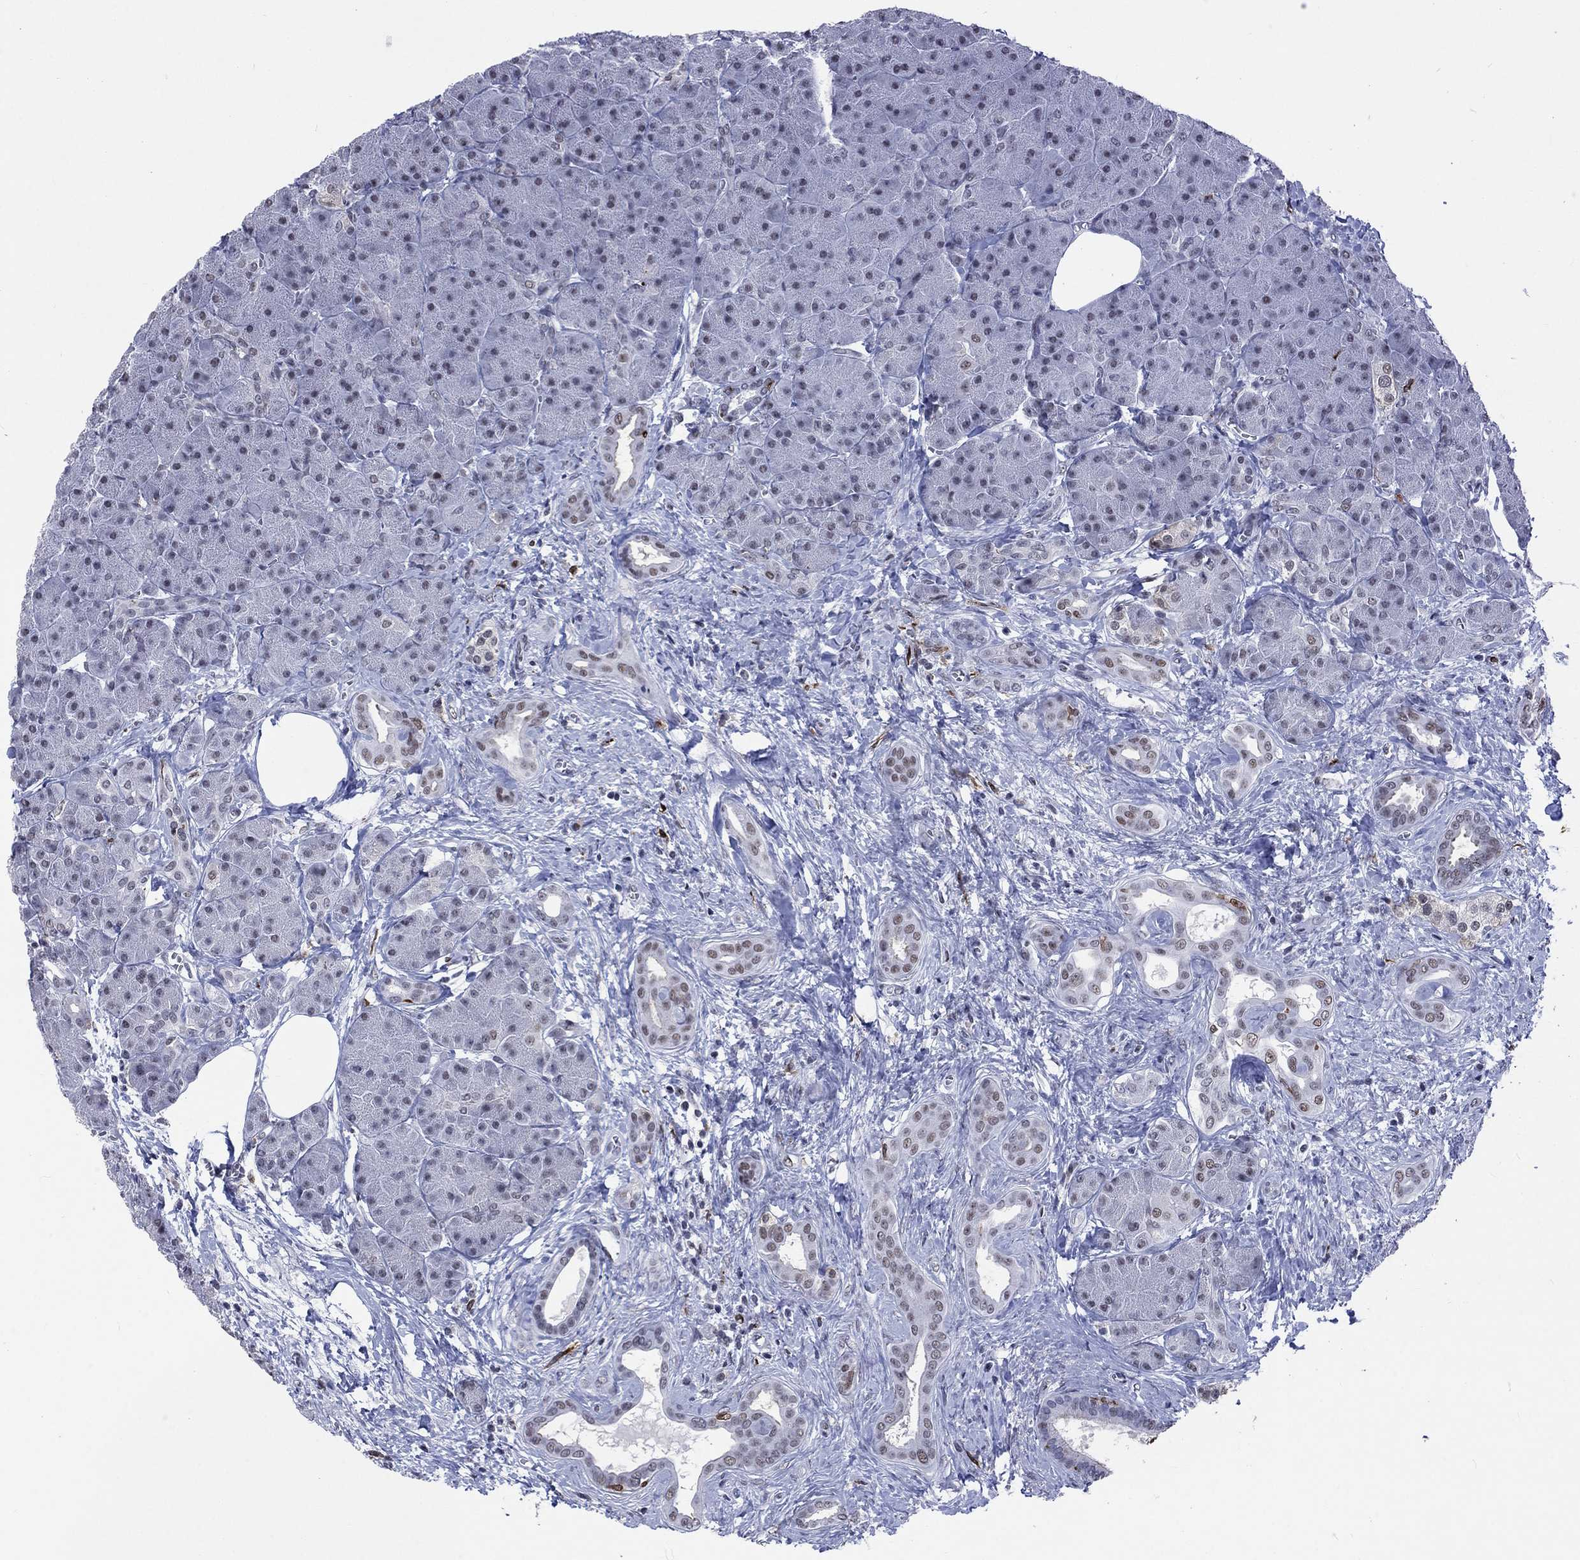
{"staining": {"intensity": "moderate", "quantity": "<25%", "location": "nuclear"}, "tissue": "pancreas", "cell_type": "Exocrine glandular cells", "image_type": "normal", "snomed": [{"axis": "morphology", "description": "Normal tissue, NOS"}, {"axis": "topography", "description": "Pancreas"}], "caption": "A brown stain labels moderate nuclear positivity of a protein in exocrine glandular cells of unremarkable pancreas. (Brightfield microscopy of DAB IHC at high magnification).", "gene": "HCFC1", "patient": {"sex": "male", "age": 61}}